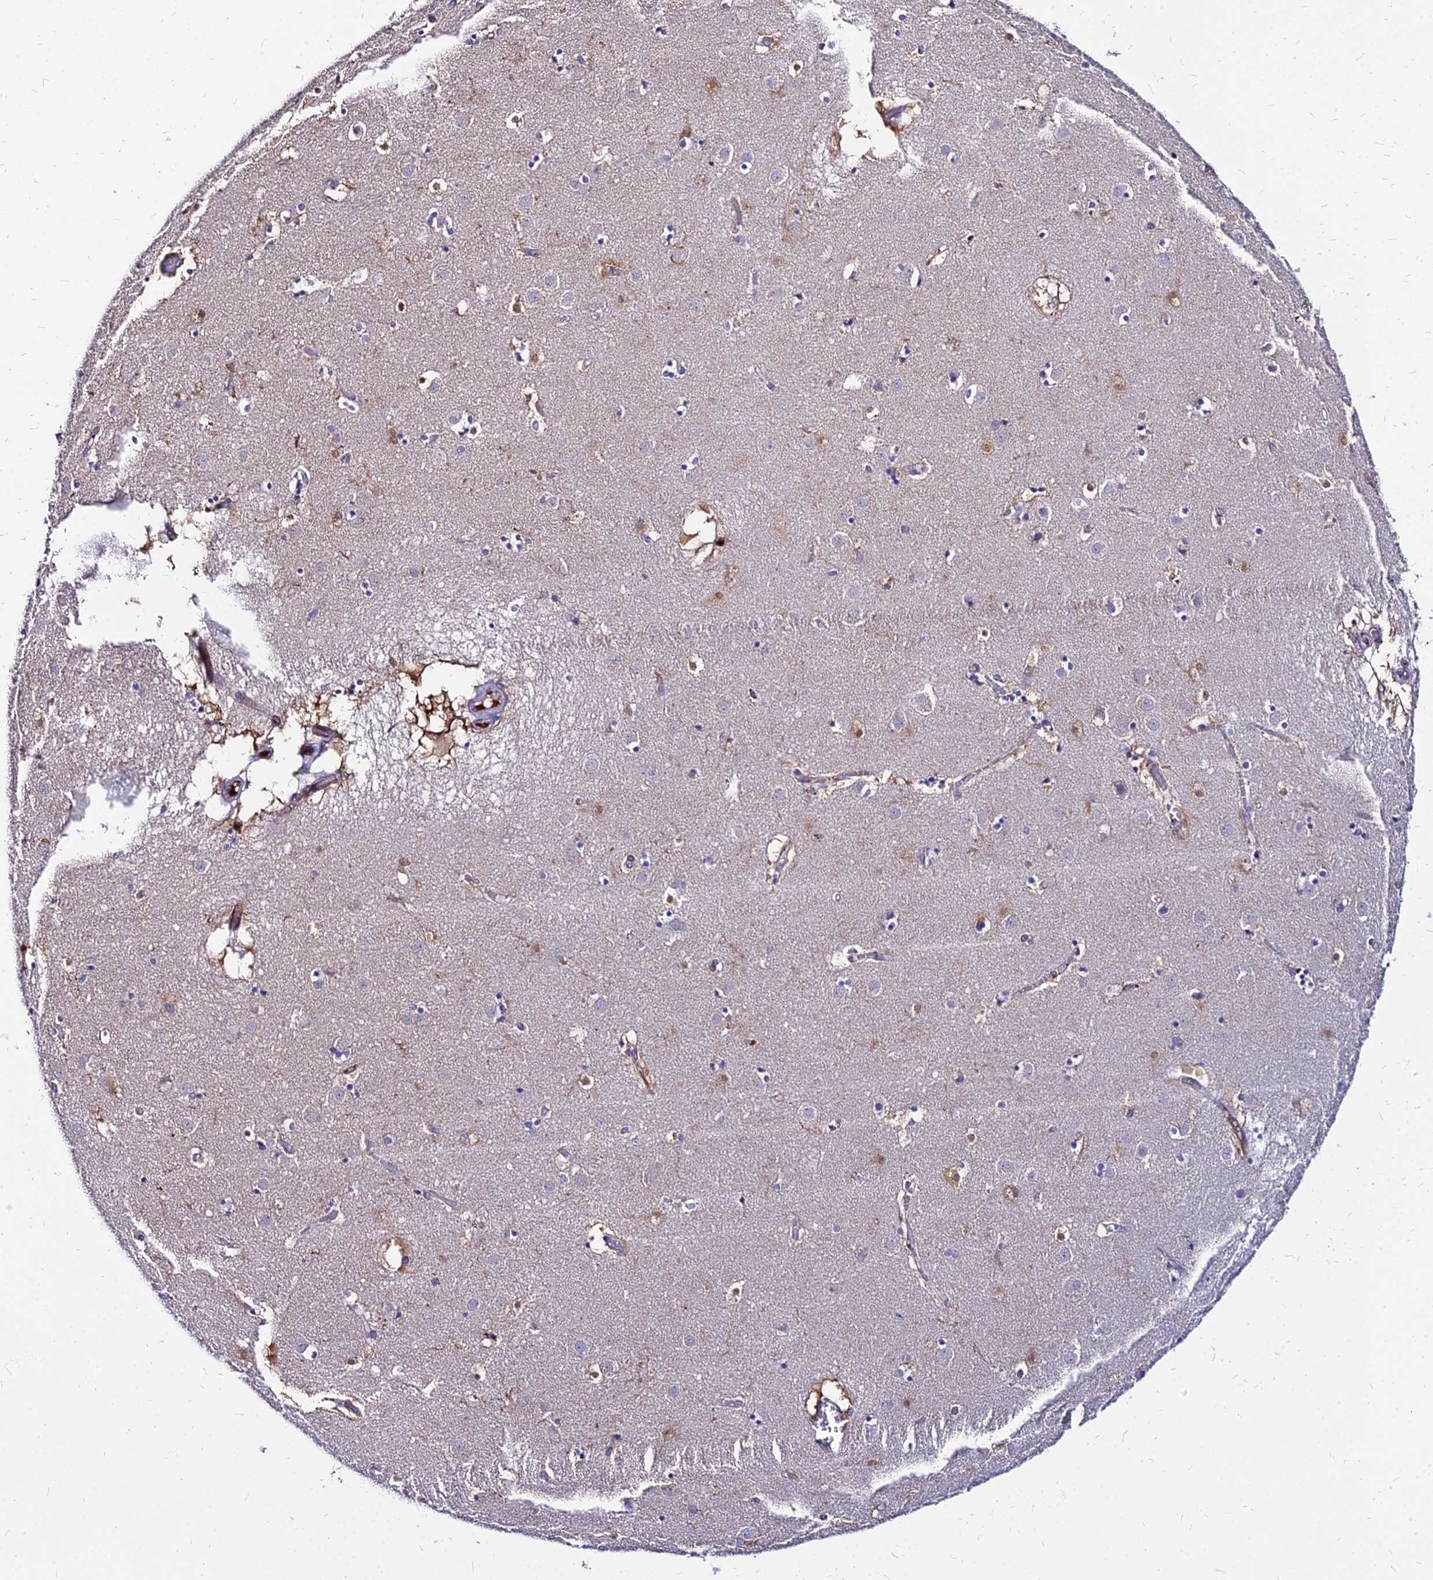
{"staining": {"intensity": "negative", "quantity": "none", "location": "none"}, "tissue": "caudate", "cell_type": "Glial cells", "image_type": "normal", "snomed": [{"axis": "morphology", "description": "Normal tissue, NOS"}, {"axis": "topography", "description": "Lateral ventricle wall"}], "caption": "DAB (3,3'-diaminobenzidine) immunohistochemical staining of normal human caudate demonstrates no significant expression in glial cells.", "gene": "ACSM6", "patient": {"sex": "male", "age": 70}}